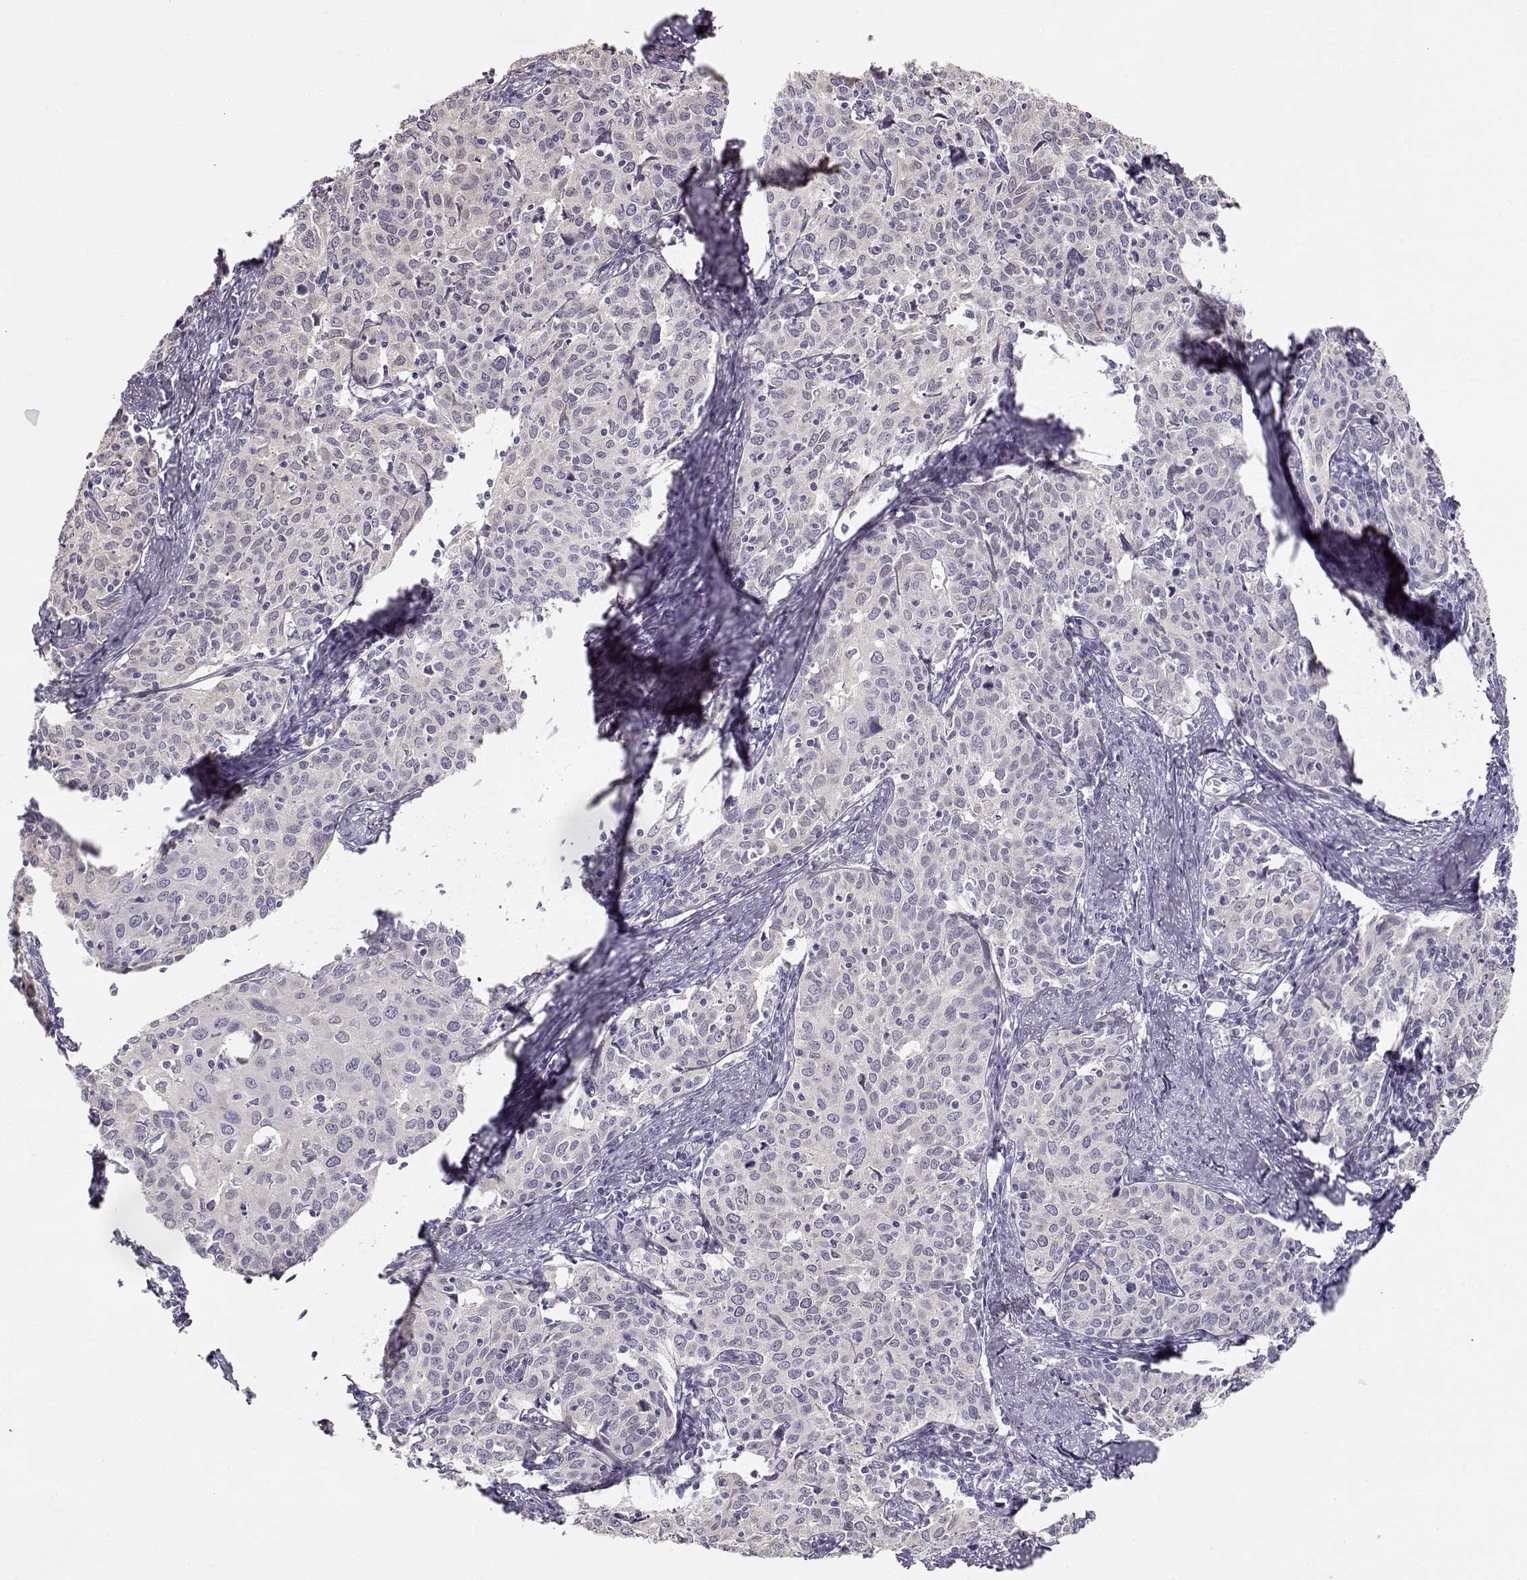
{"staining": {"intensity": "negative", "quantity": "none", "location": "none"}, "tissue": "cervical cancer", "cell_type": "Tumor cells", "image_type": "cancer", "snomed": [{"axis": "morphology", "description": "Squamous cell carcinoma, NOS"}, {"axis": "topography", "description": "Cervix"}], "caption": "IHC of human cervical cancer demonstrates no expression in tumor cells.", "gene": "GLIPR1L2", "patient": {"sex": "female", "age": 62}}